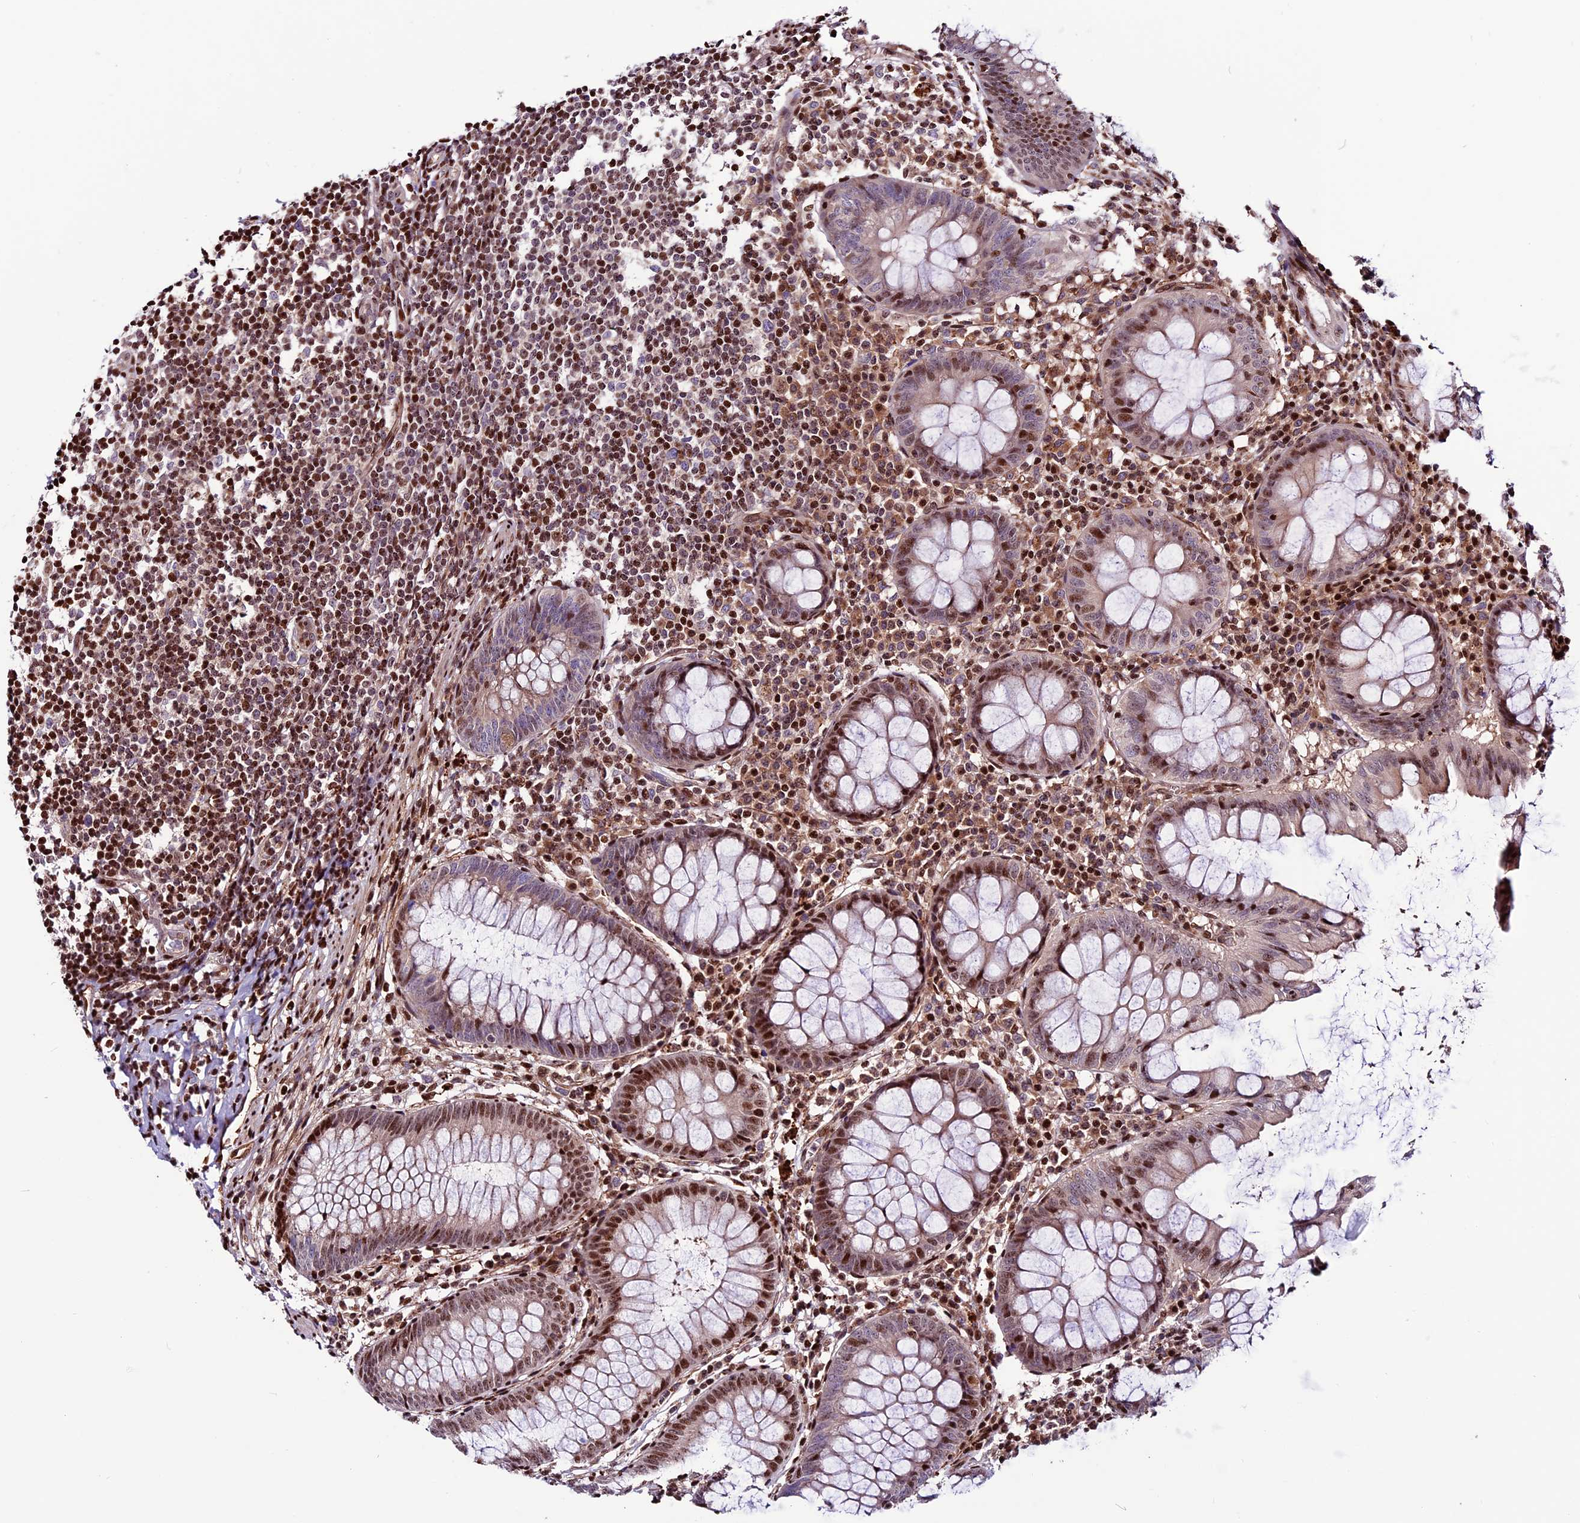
{"staining": {"intensity": "moderate", "quantity": "25%-75%", "location": "nuclear"}, "tissue": "appendix", "cell_type": "Glandular cells", "image_type": "normal", "snomed": [{"axis": "morphology", "description": "Normal tissue, NOS"}, {"axis": "topography", "description": "Appendix"}], "caption": "About 25%-75% of glandular cells in normal appendix exhibit moderate nuclear protein staining as visualized by brown immunohistochemical staining.", "gene": "RINL", "patient": {"sex": "female", "age": 51}}